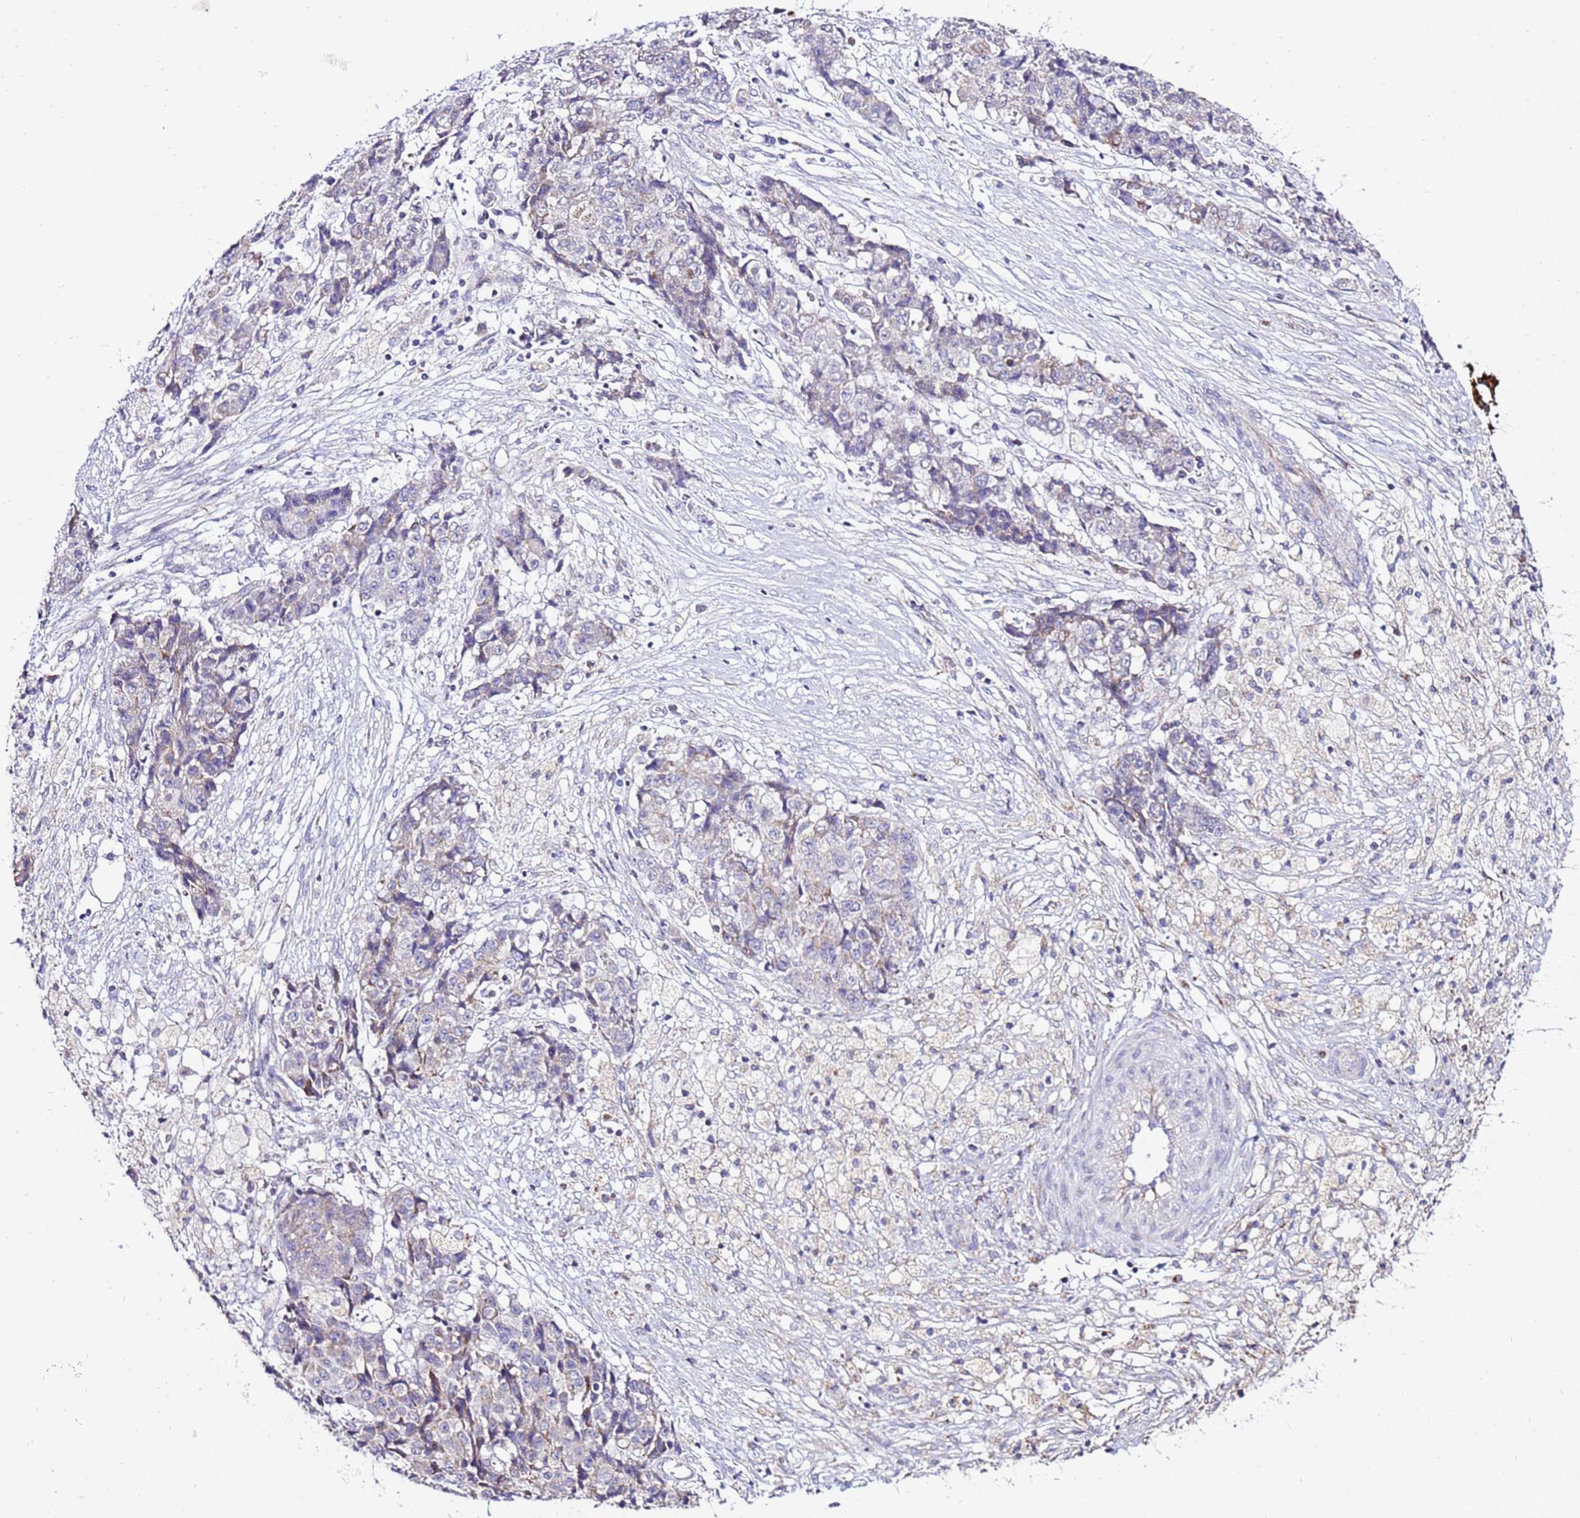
{"staining": {"intensity": "negative", "quantity": "none", "location": "none"}, "tissue": "ovarian cancer", "cell_type": "Tumor cells", "image_type": "cancer", "snomed": [{"axis": "morphology", "description": "Carcinoma, endometroid"}, {"axis": "topography", "description": "Ovary"}], "caption": "Immunohistochemistry (IHC) image of human endometroid carcinoma (ovarian) stained for a protein (brown), which shows no staining in tumor cells.", "gene": "IGF1R", "patient": {"sex": "female", "age": 42}}